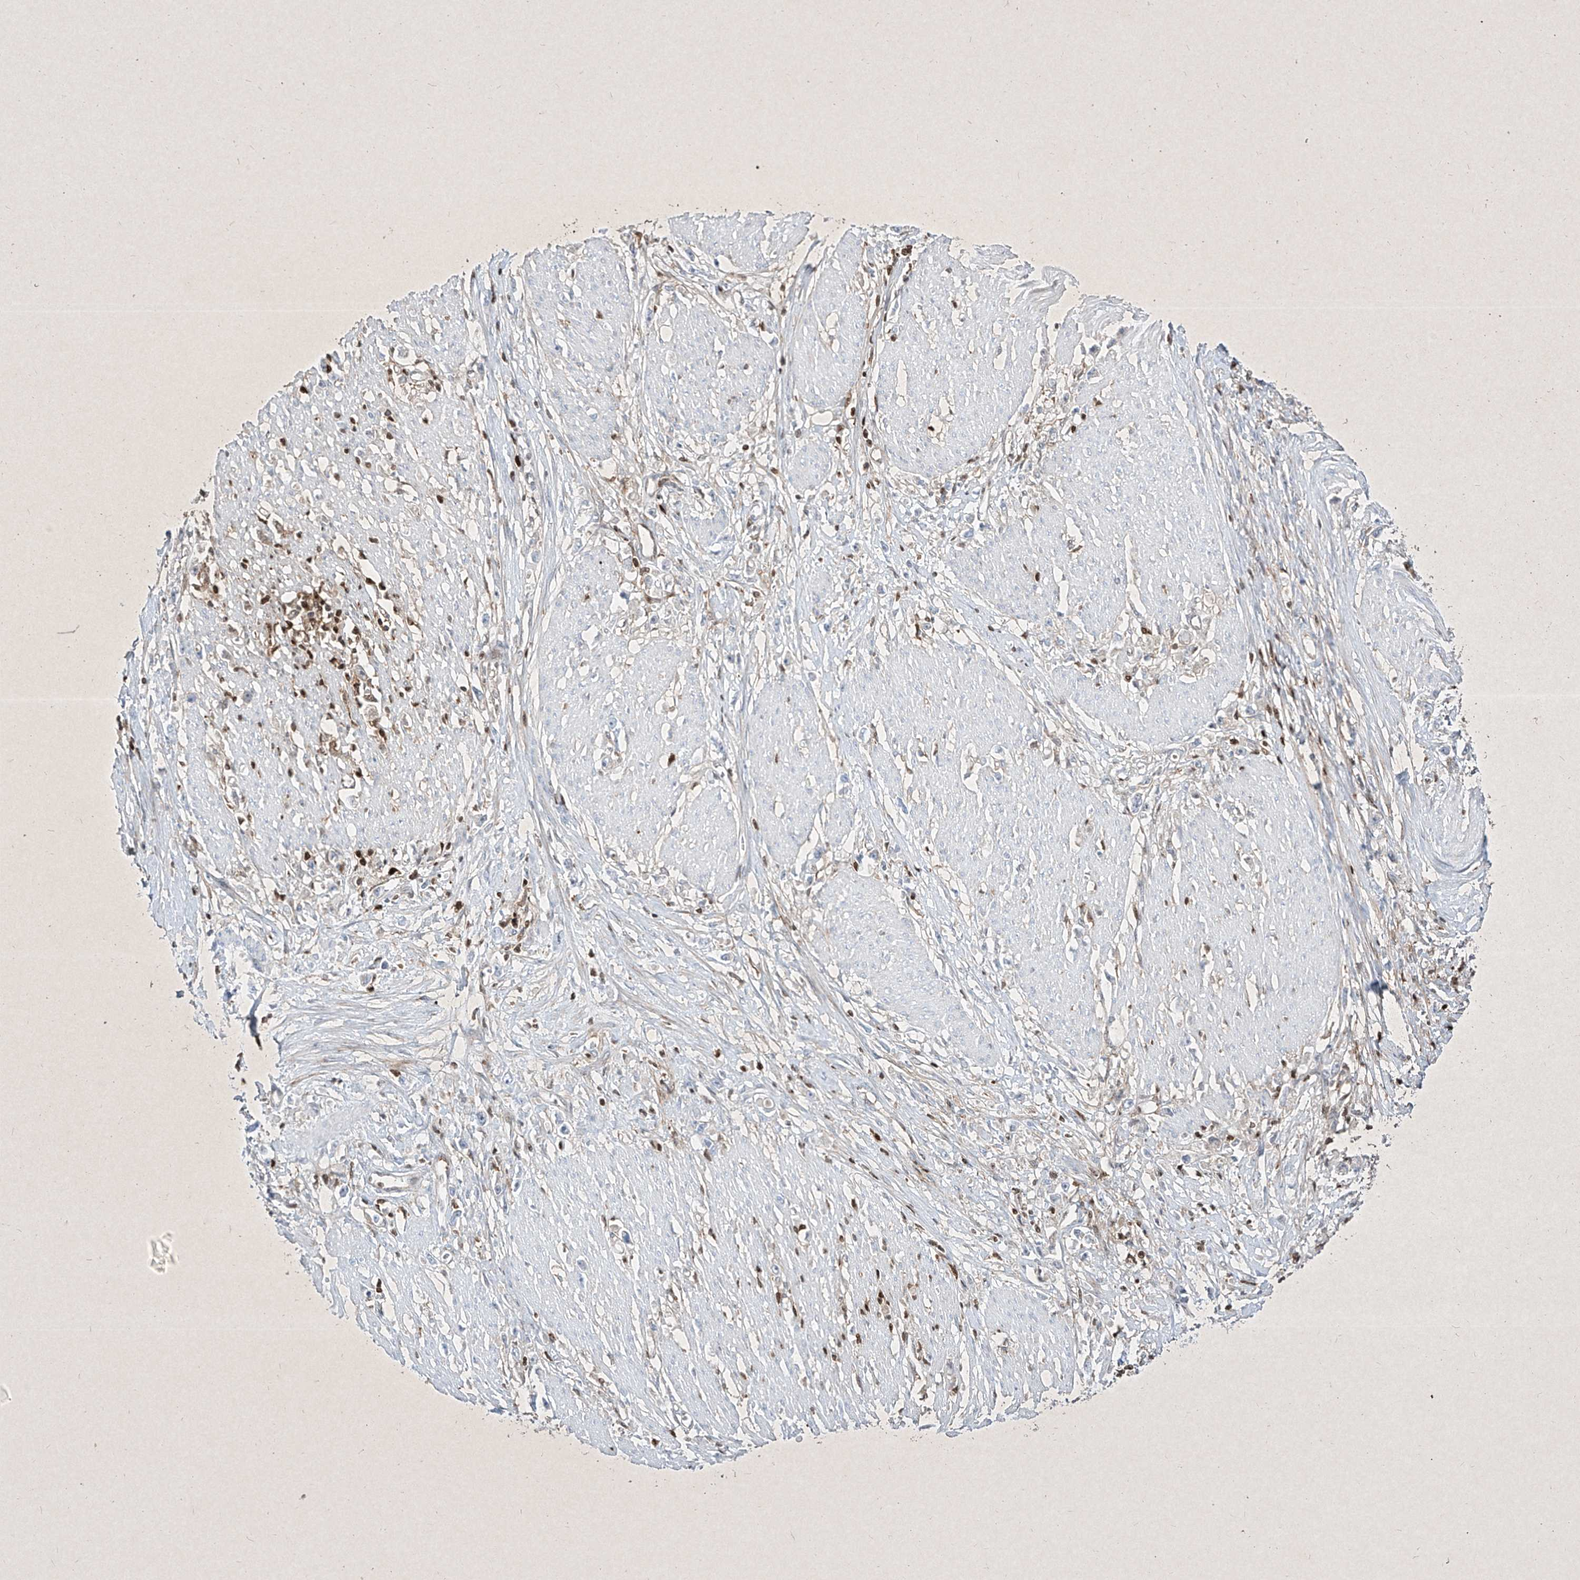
{"staining": {"intensity": "negative", "quantity": "none", "location": "none"}, "tissue": "stomach cancer", "cell_type": "Tumor cells", "image_type": "cancer", "snomed": [{"axis": "morphology", "description": "Adenocarcinoma, NOS"}, {"axis": "topography", "description": "Stomach"}], "caption": "IHC image of neoplastic tissue: stomach cancer stained with DAB (3,3'-diaminobenzidine) reveals no significant protein staining in tumor cells.", "gene": "PSMB10", "patient": {"sex": "female", "age": 59}}